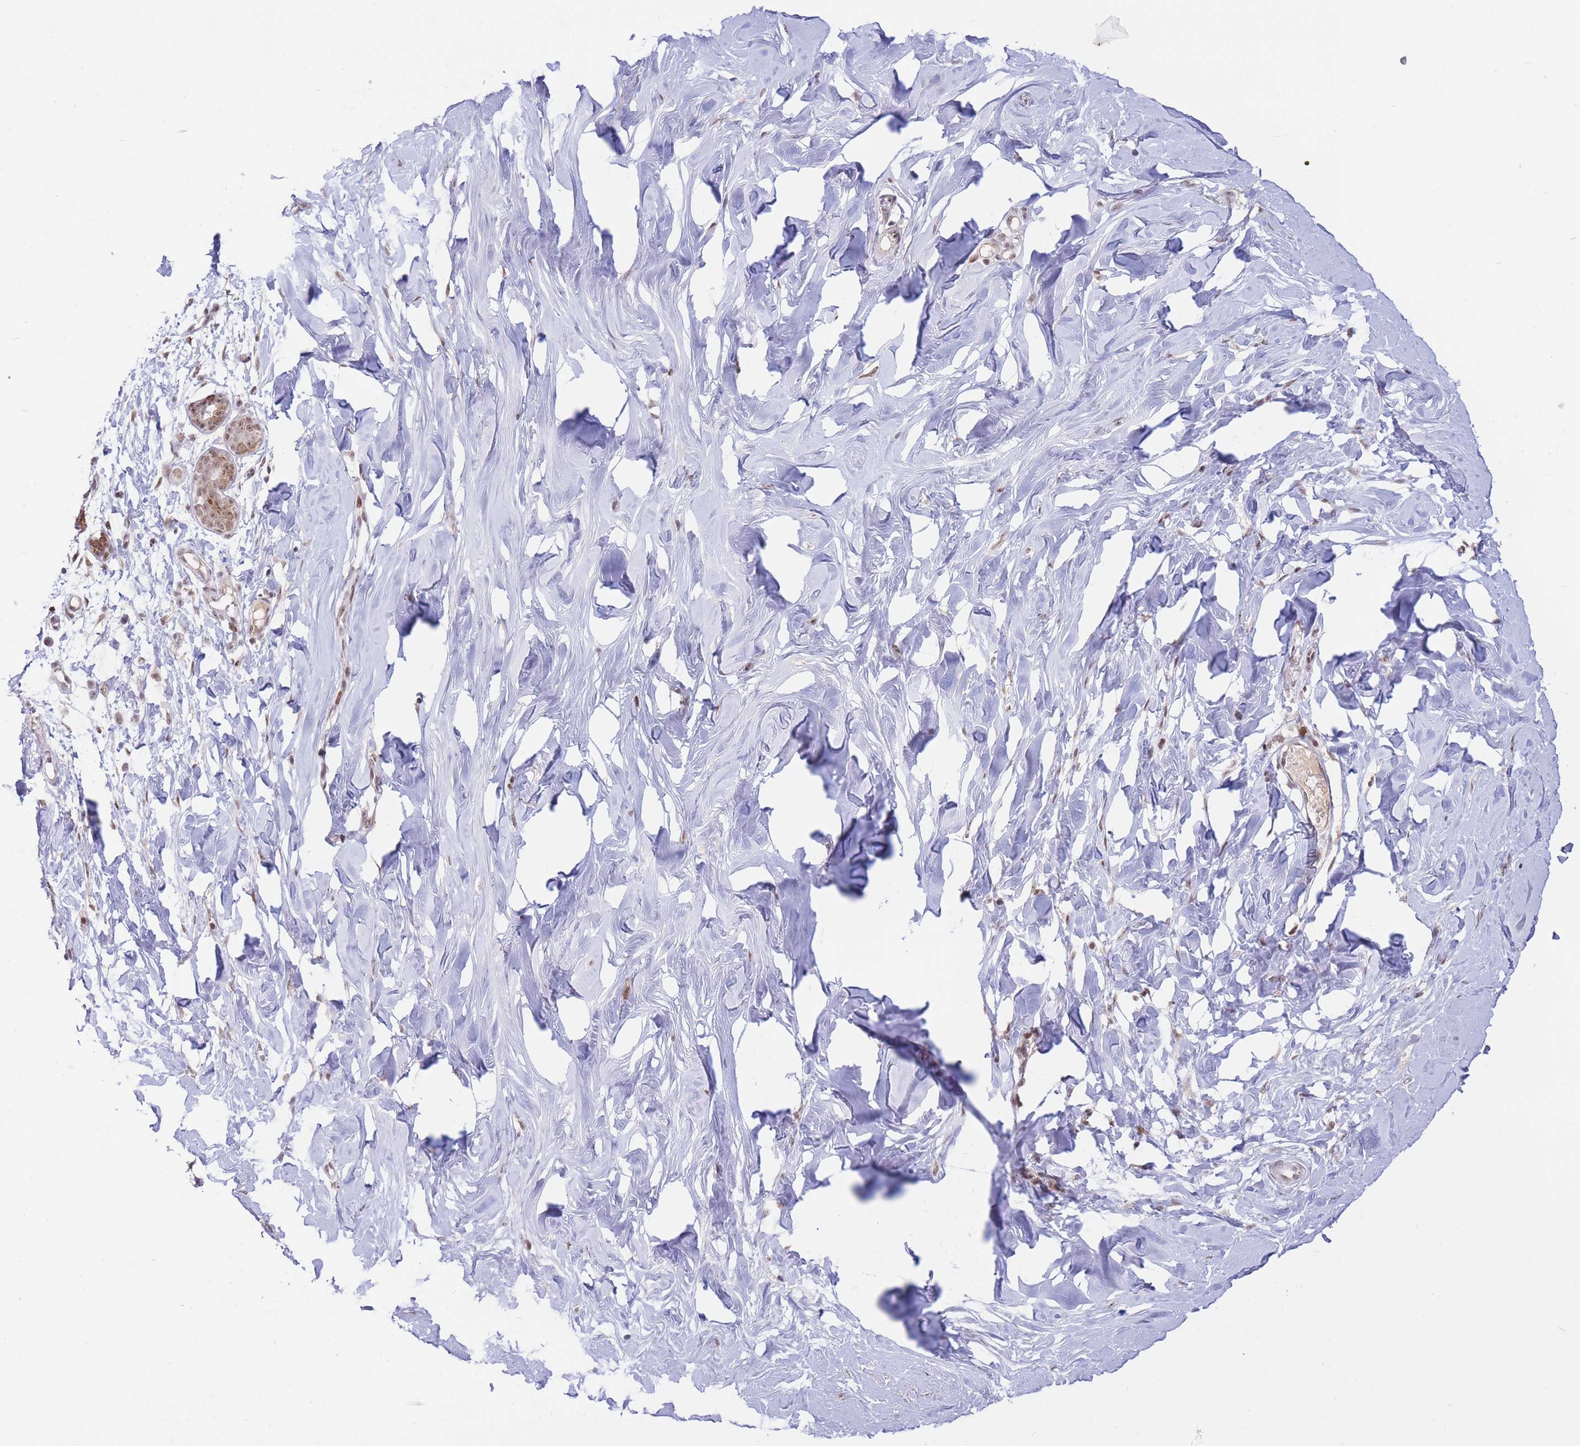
{"staining": {"intensity": "negative", "quantity": "none", "location": "none"}, "tissue": "breast", "cell_type": "Adipocytes", "image_type": "normal", "snomed": [{"axis": "morphology", "description": "Normal tissue, NOS"}, {"axis": "topography", "description": "Breast"}], "caption": "This is a image of immunohistochemistry (IHC) staining of benign breast, which shows no expression in adipocytes. (DAB (3,3'-diaminobenzidine) IHC, high magnification).", "gene": "TARBP2", "patient": {"sex": "female", "age": 27}}